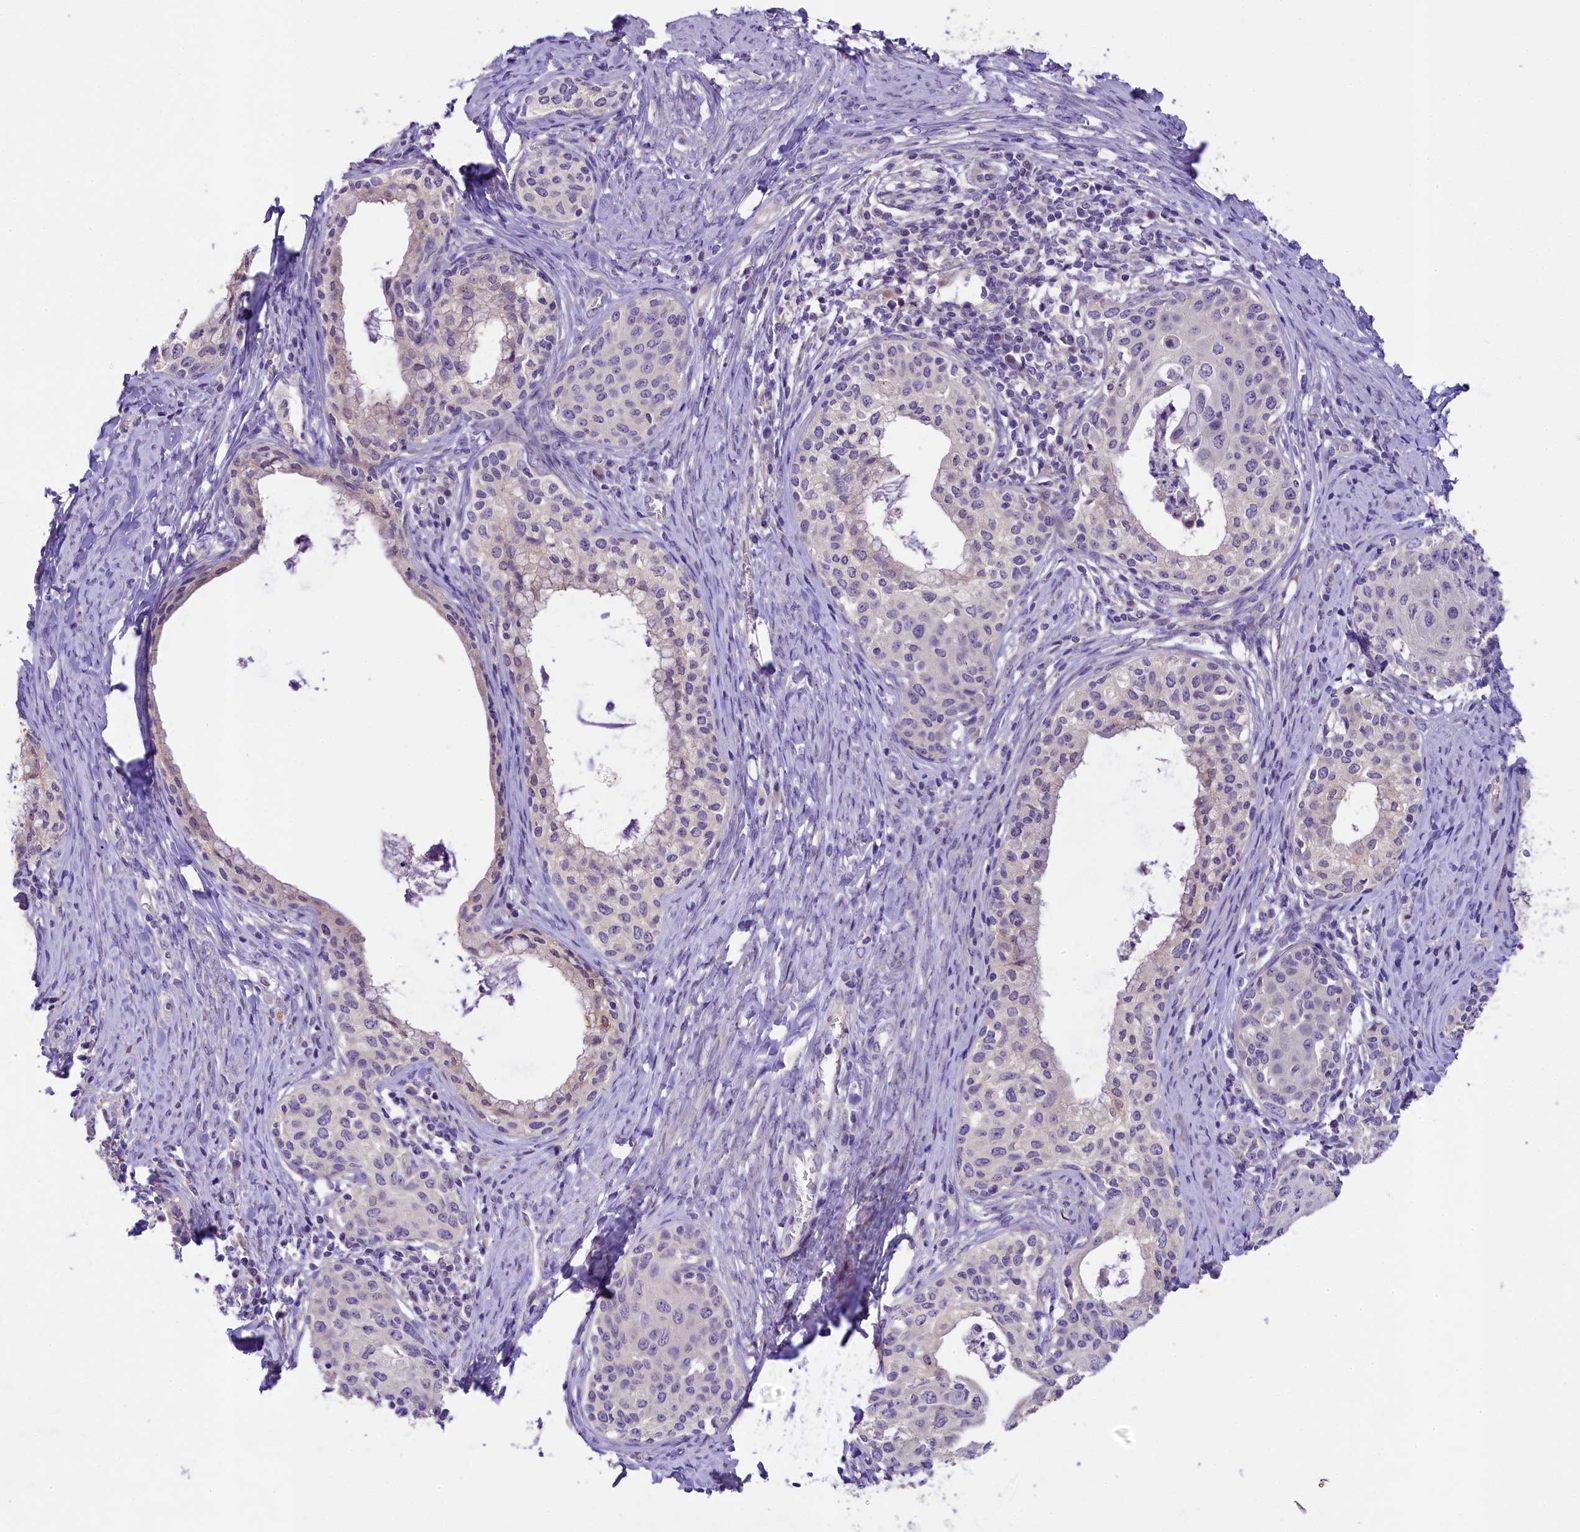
{"staining": {"intensity": "negative", "quantity": "none", "location": "none"}, "tissue": "cervical cancer", "cell_type": "Tumor cells", "image_type": "cancer", "snomed": [{"axis": "morphology", "description": "Squamous cell carcinoma, NOS"}, {"axis": "morphology", "description": "Adenocarcinoma, NOS"}, {"axis": "topography", "description": "Cervix"}], "caption": "An immunohistochemistry (IHC) histopathology image of cervical cancer is shown. There is no staining in tumor cells of cervical cancer.", "gene": "UBXN6", "patient": {"sex": "female", "age": 52}}